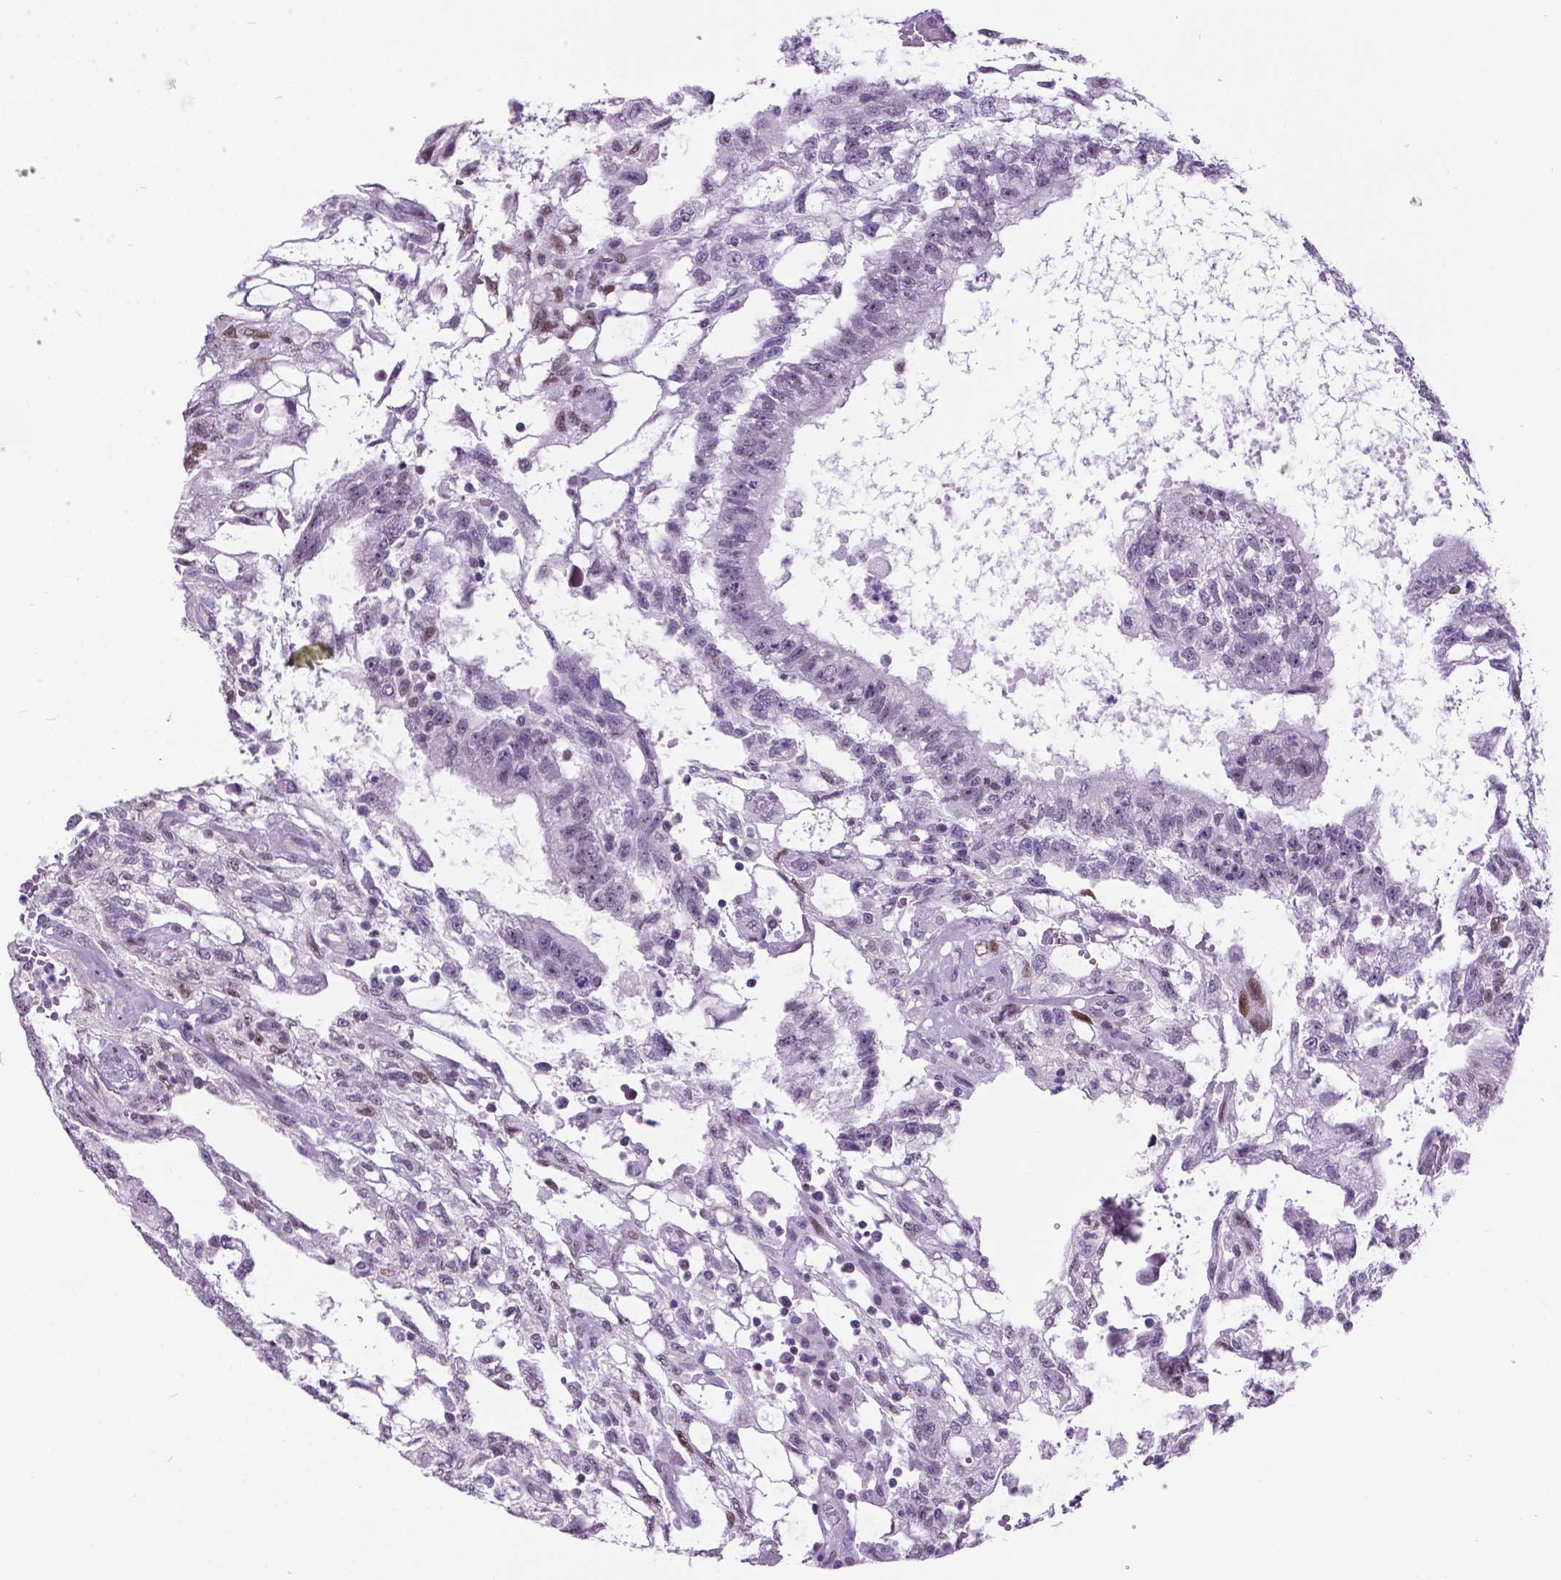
{"staining": {"intensity": "negative", "quantity": "none", "location": "none"}, "tissue": "testis cancer", "cell_type": "Tumor cells", "image_type": "cancer", "snomed": [{"axis": "morphology", "description": "Carcinoma, Embryonal, NOS"}, {"axis": "topography", "description": "Testis"}], "caption": "High power microscopy micrograph of an IHC histopathology image of testis cancer, revealing no significant staining in tumor cells.", "gene": "DPF3", "patient": {"sex": "male", "age": 32}}